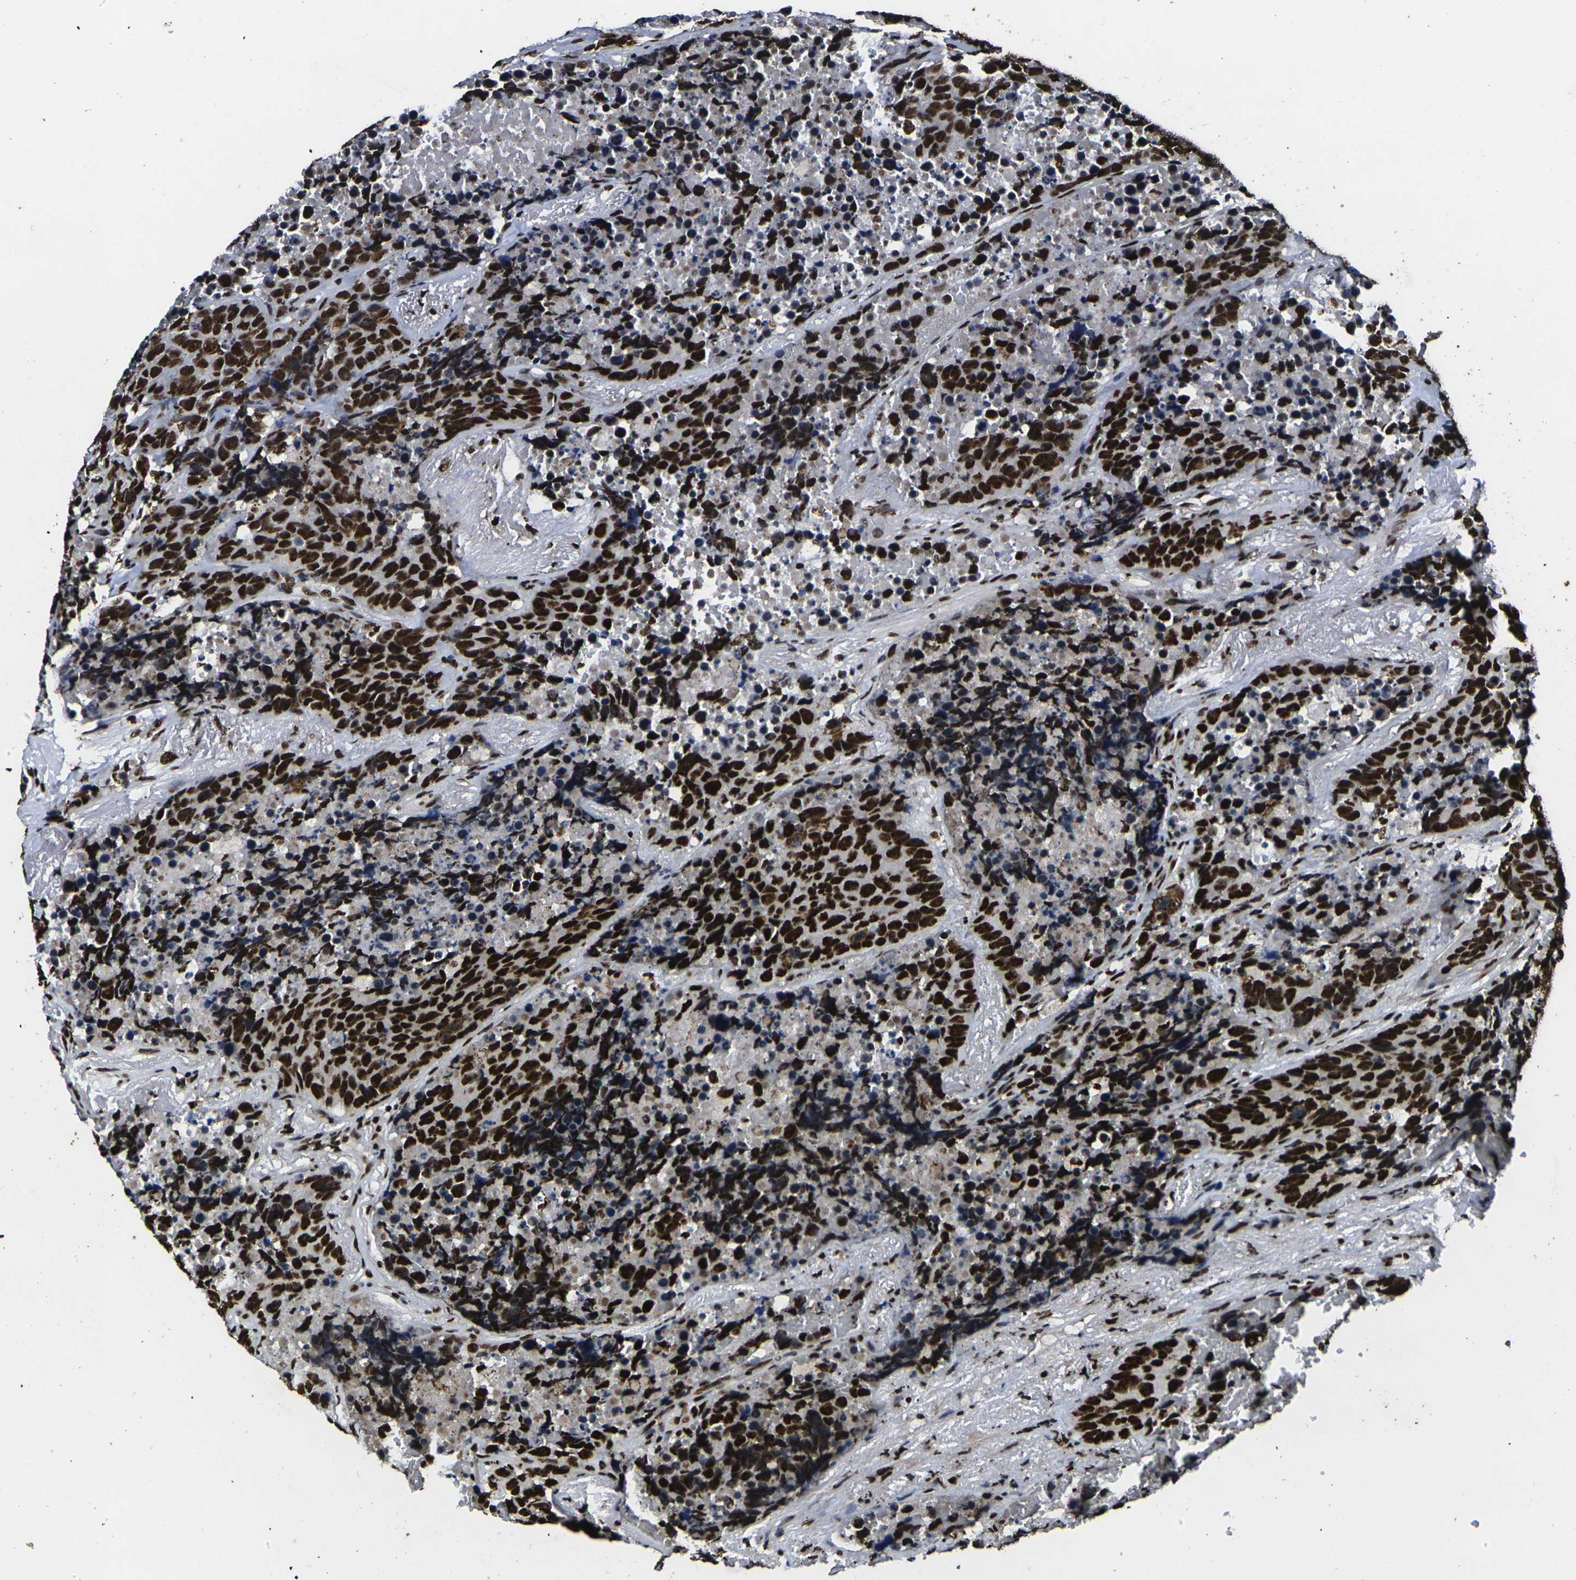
{"staining": {"intensity": "strong", "quantity": ">75%", "location": "nuclear"}, "tissue": "carcinoid", "cell_type": "Tumor cells", "image_type": "cancer", "snomed": [{"axis": "morphology", "description": "Carcinoid, malignant, NOS"}, {"axis": "topography", "description": "Lung"}], "caption": "Immunohistochemistry image of human carcinoid (malignant) stained for a protein (brown), which reveals high levels of strong nuclear positivity in about >75% of tumor cells.", "gene": "SMARCC1", "patient": {"sex": "male", "age": 60}}